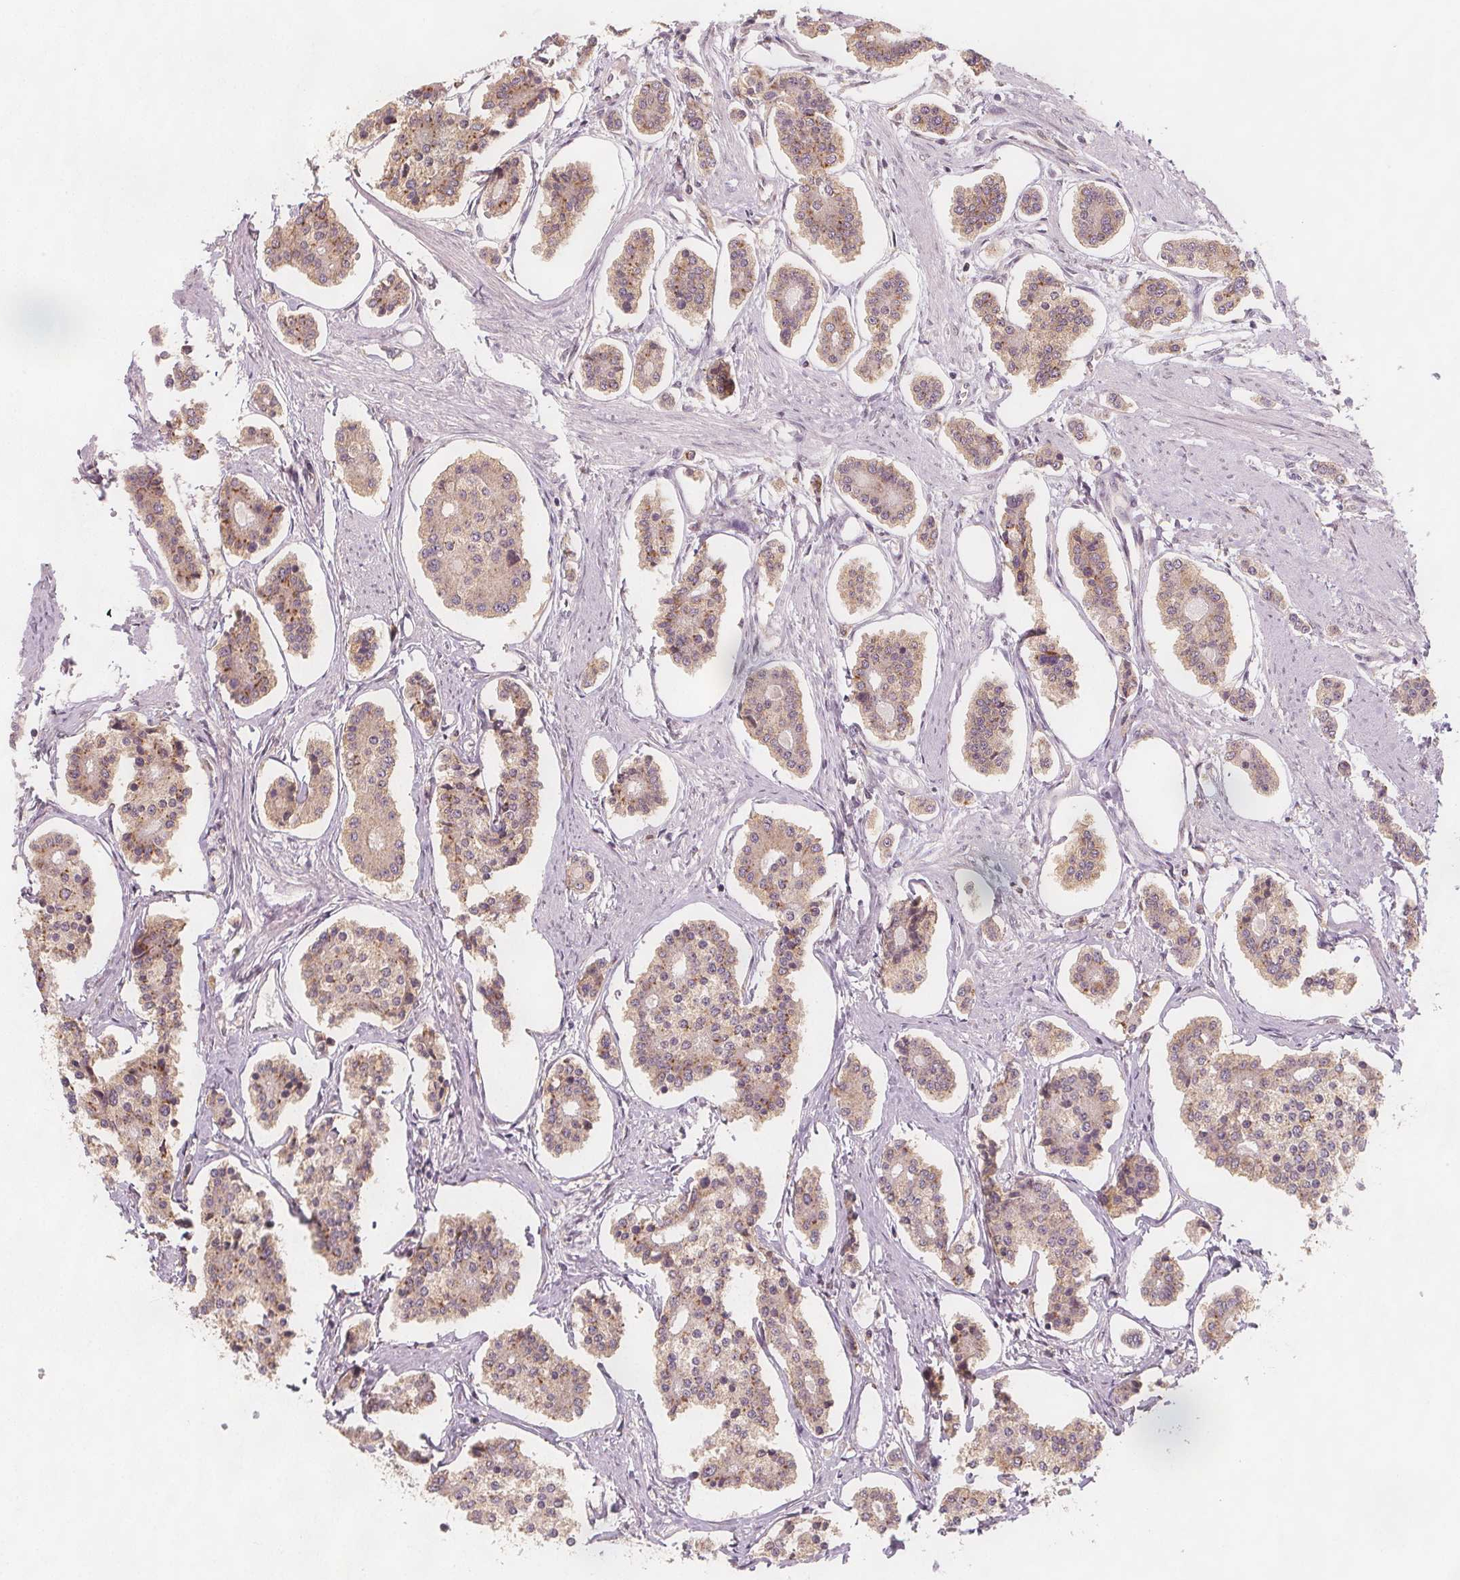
{"staining": {"intensity": "weak", "quantity": "25%-75%", "location": "cytoplasmic/membranous"}, "tissue": "carcinoid", "cell_type": "Tumor cells", "image_type": "cancer", "snomed": [{"axis": "morphology", "description": "Carcinoid, malignant, NOS"}, {"axis": "topography", "description": "Small intestine"}], "caption": "Tumor cells exhibit weak cytoplasmic/membranous positivity in about 25%-75% of cells in carcinoid (malignant). The staining is performed using DAB (3,3'-diaminobenzidine) brown chromogen to label protein expression. The nuclei are counter-stained blue using hematoxylin.", "gene": "NCSTN", "patient": {"sex": "female", "age": 65}}